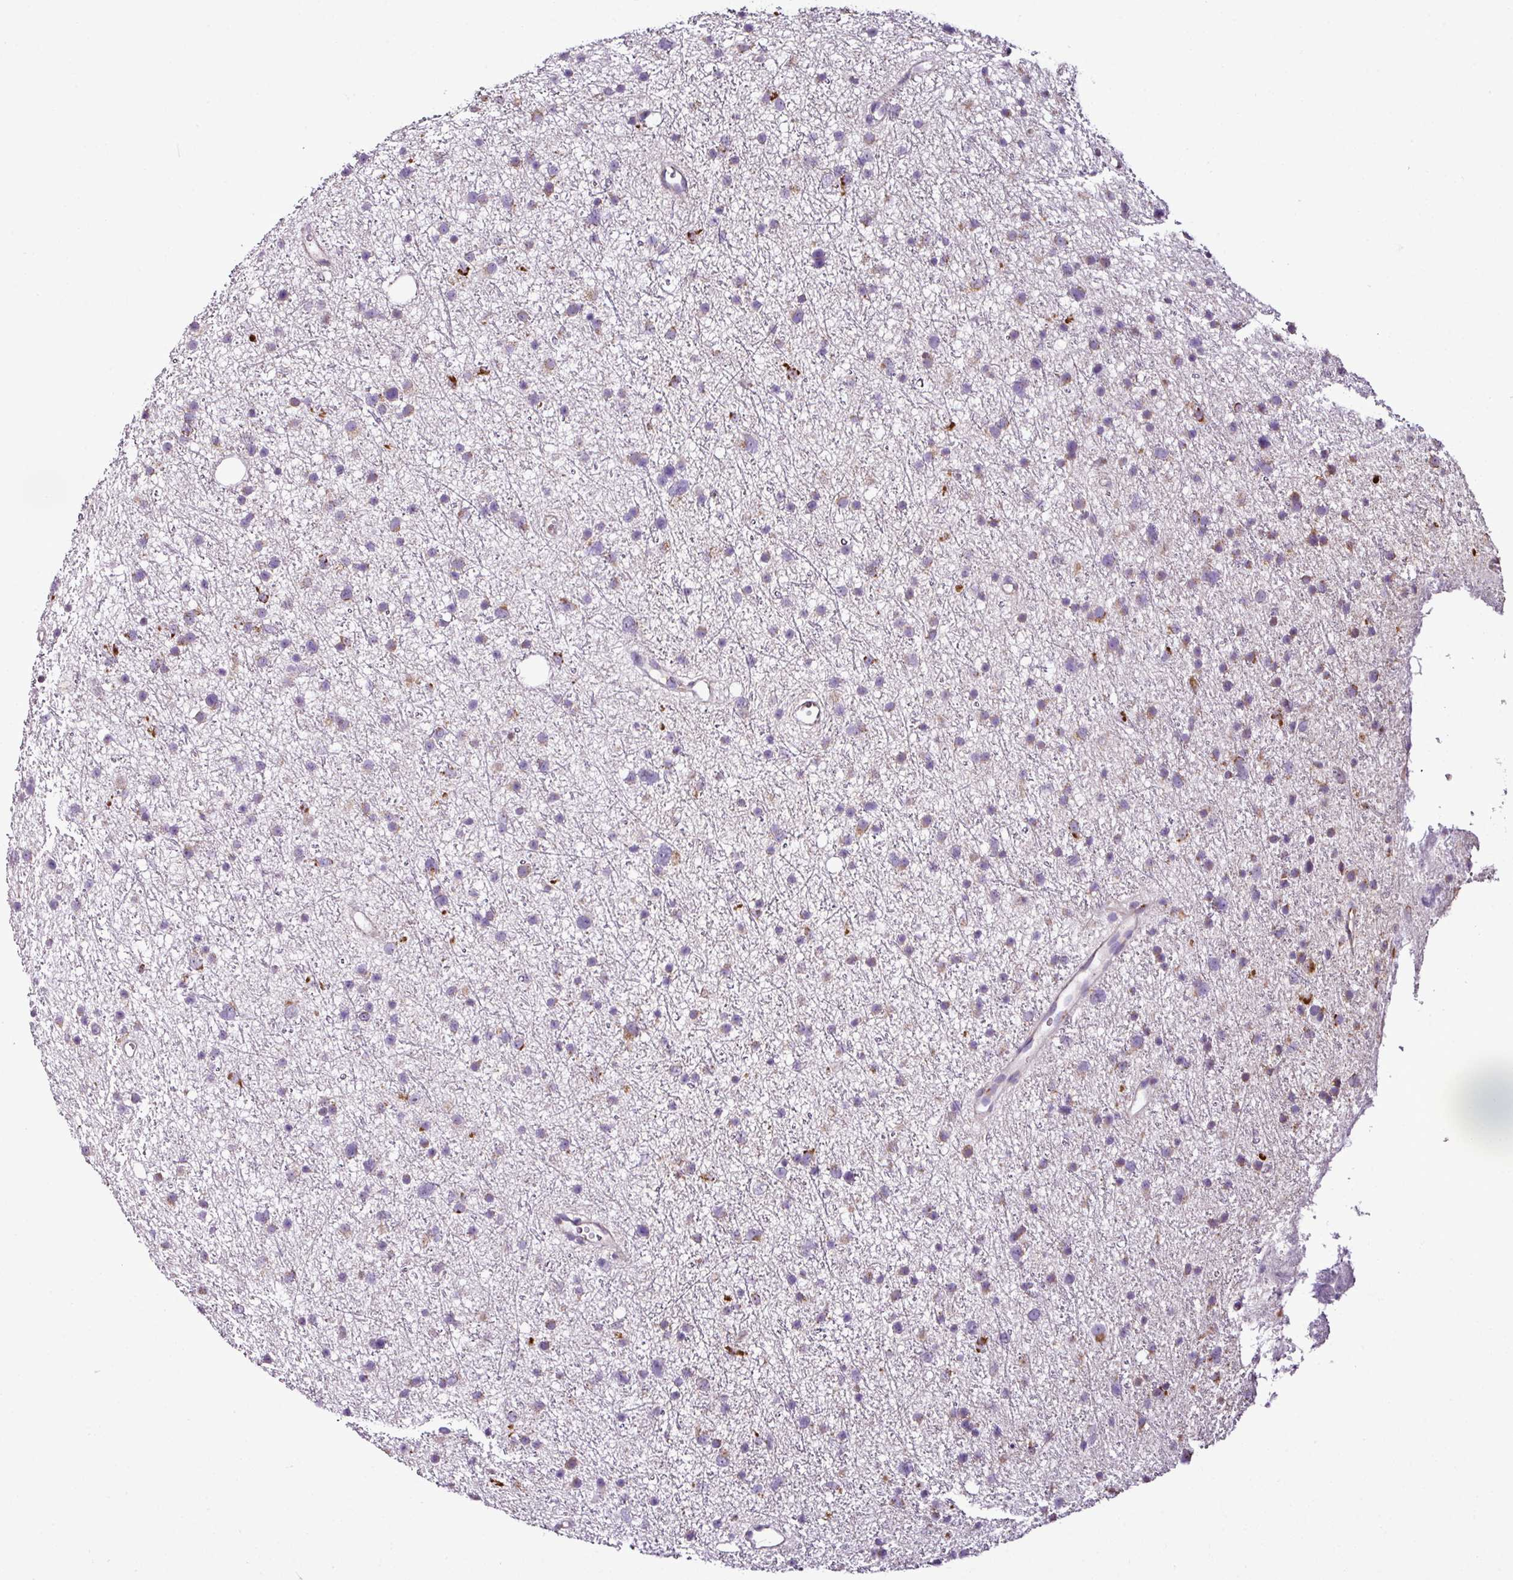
{"staining": {"intensity": "weak", "quantity": "25%-75%", "location": "cytoplasmic/membranous"}, "tissue": "glioma", "cell_type": "Tumor cells", "image_type": "cancer", "snomed": [{"axis": "morphology", "description": "Glioma, malignant, Low grade"}, {"axis": "topography", "description": "Cerebral cortex"}], "caption": "Immunohistochemistry (IHC) micrograph of neoplastic tissue: glioma stained using immunohistochemistry exhibits low levels of weak protein expression localized specifically in the cytoplasmic/membranous of tumor cells, appearing as a cytoplasmic/membranous brown color.", "gene": "DPAGT1", "patient": {"sex": "female", "age": 39}}